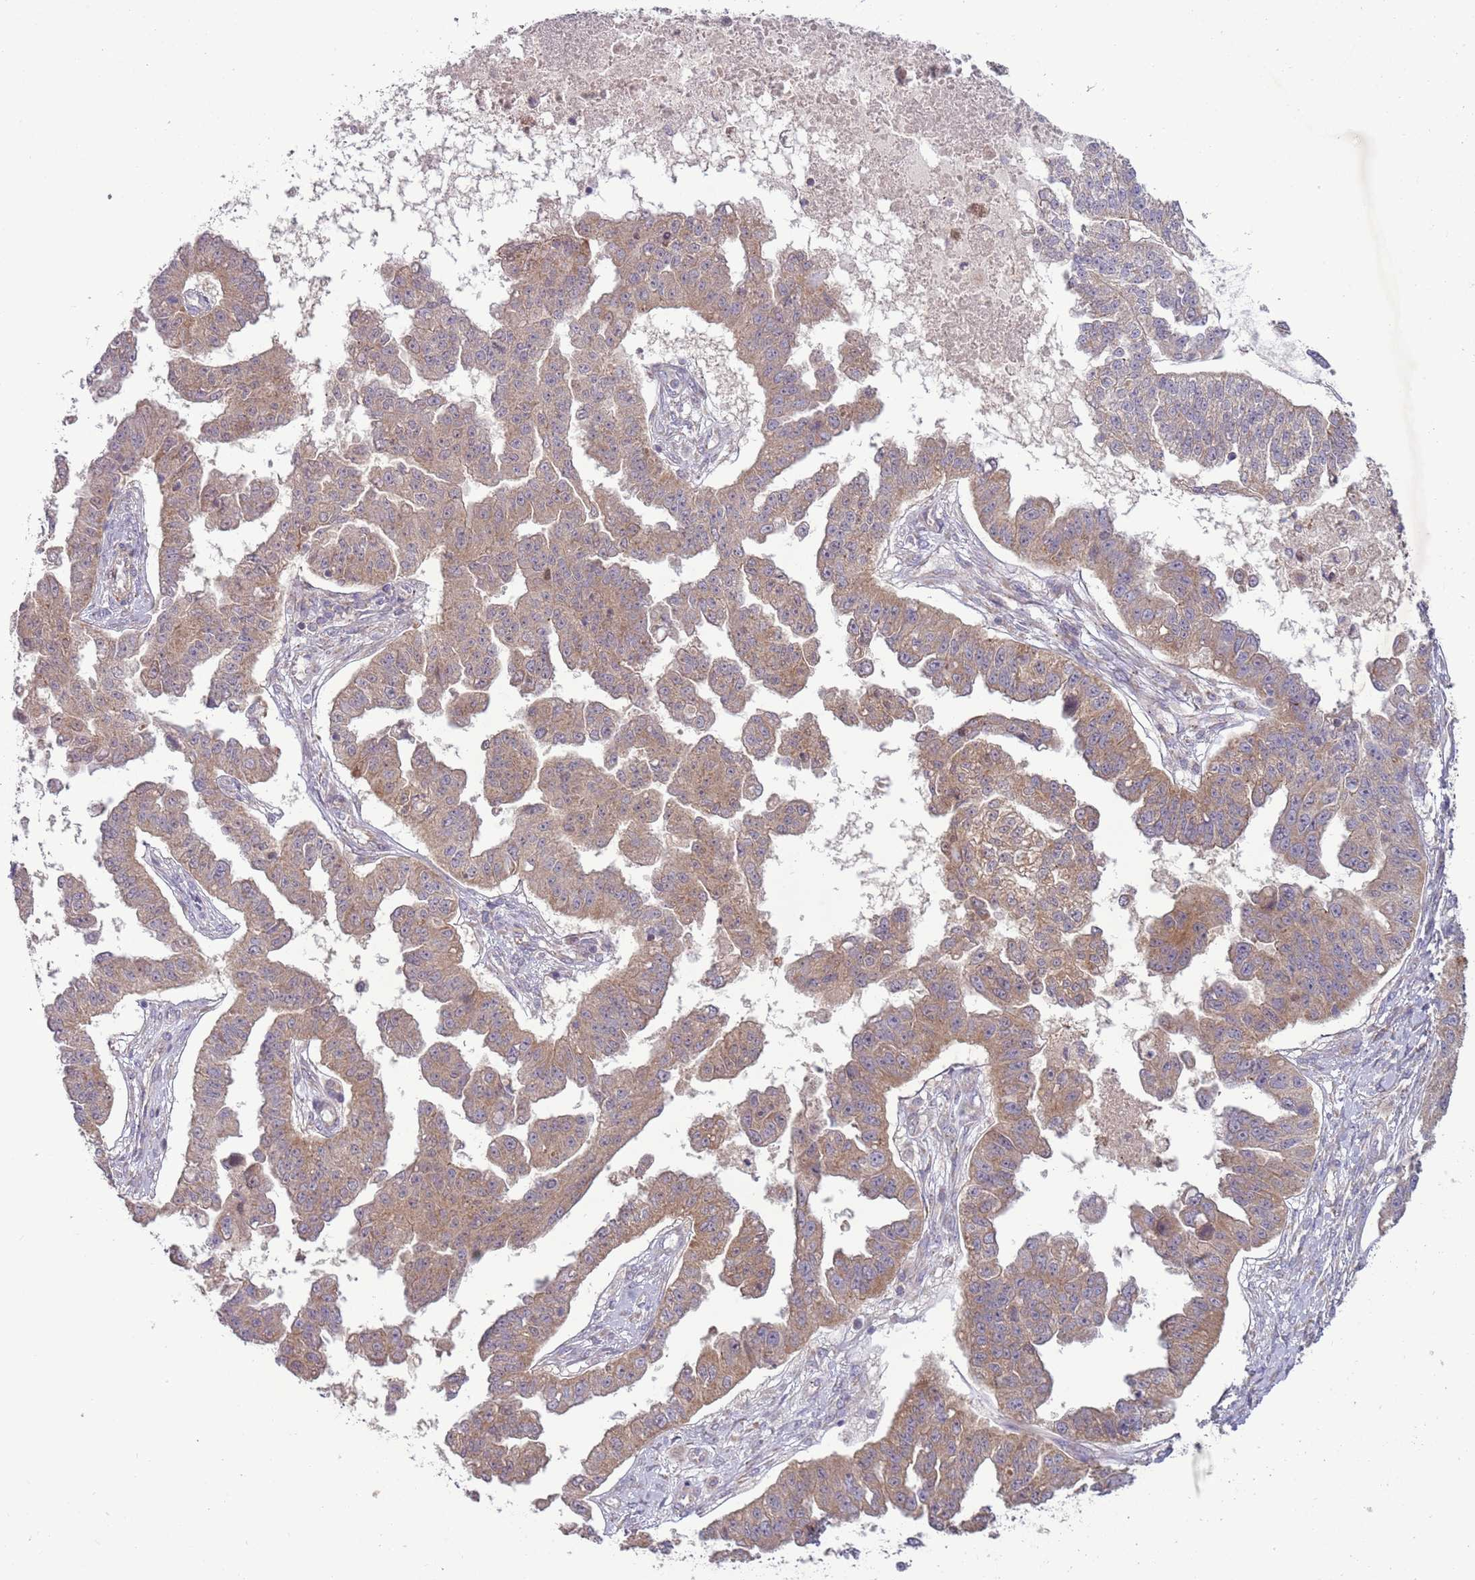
{"staining": {"intensity": "moderate", "quantity": ">75%", "location": "cytoplasmic/membranous"}, "tissue": "ovarian cancer", "cell_type": "Tumor cells", "image_type": "cancer", "snomed": [{"axis": "morphology", "description": "Cystadenocarcinoma, serous, NOS"}, {"axis": "topography", "description": "Ovary"}], "caption": "Human ovarian cancer (serous cystadenocarcinoma) stained with a protein marker reveals moderate staining in tumor cells.", "gene": "DTD2", "patient": {"sex": "female", "age": 58}}